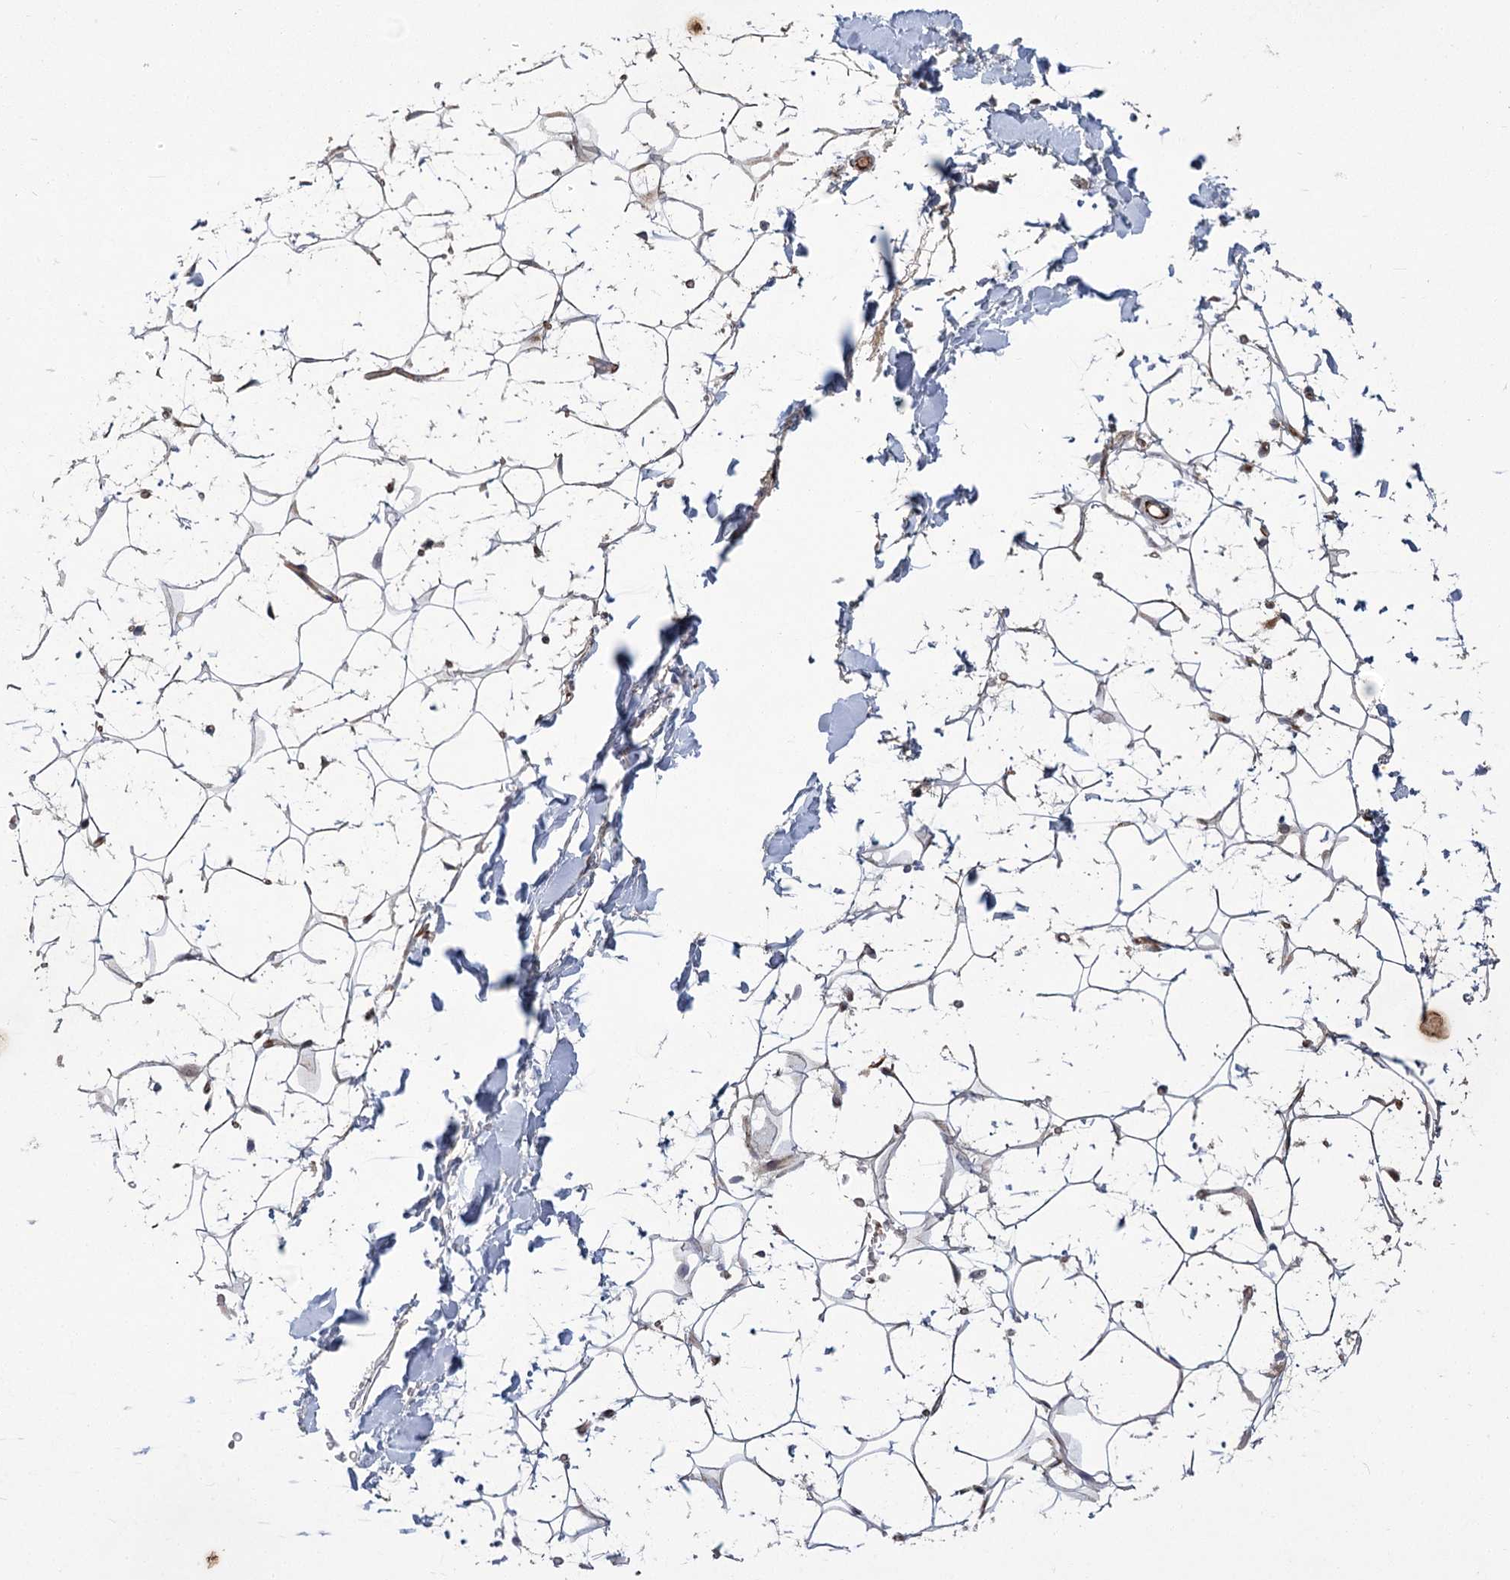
{"staining": {"intensity": "weak", "quantity": "25%-75%", "location": "cytoplasmic/membranous"}, "tissue": "adipose tissue", "cell_type": "Adipocytes", "image_type": "normal", "snomed": [{"axis": "morphology", "description": "Normal tissue, NOS"}, {"axis": "topography", "description": "Breast"}], "caption": "High-magnification brightfield microscopy of benign adipose tissue stained with DAB (3,3'-diaminobenzidine) (brown) and counterstained with hematoxylin (blue). adipocytes exhibit weak cytoplasmic/membranous expression is identified in approximately25%-75% of cells. Ihc stains the protein in brown and the nuclei are stained blue.", "gene": "GCNT4", "patient": {"sex": "female", "age": 26}}